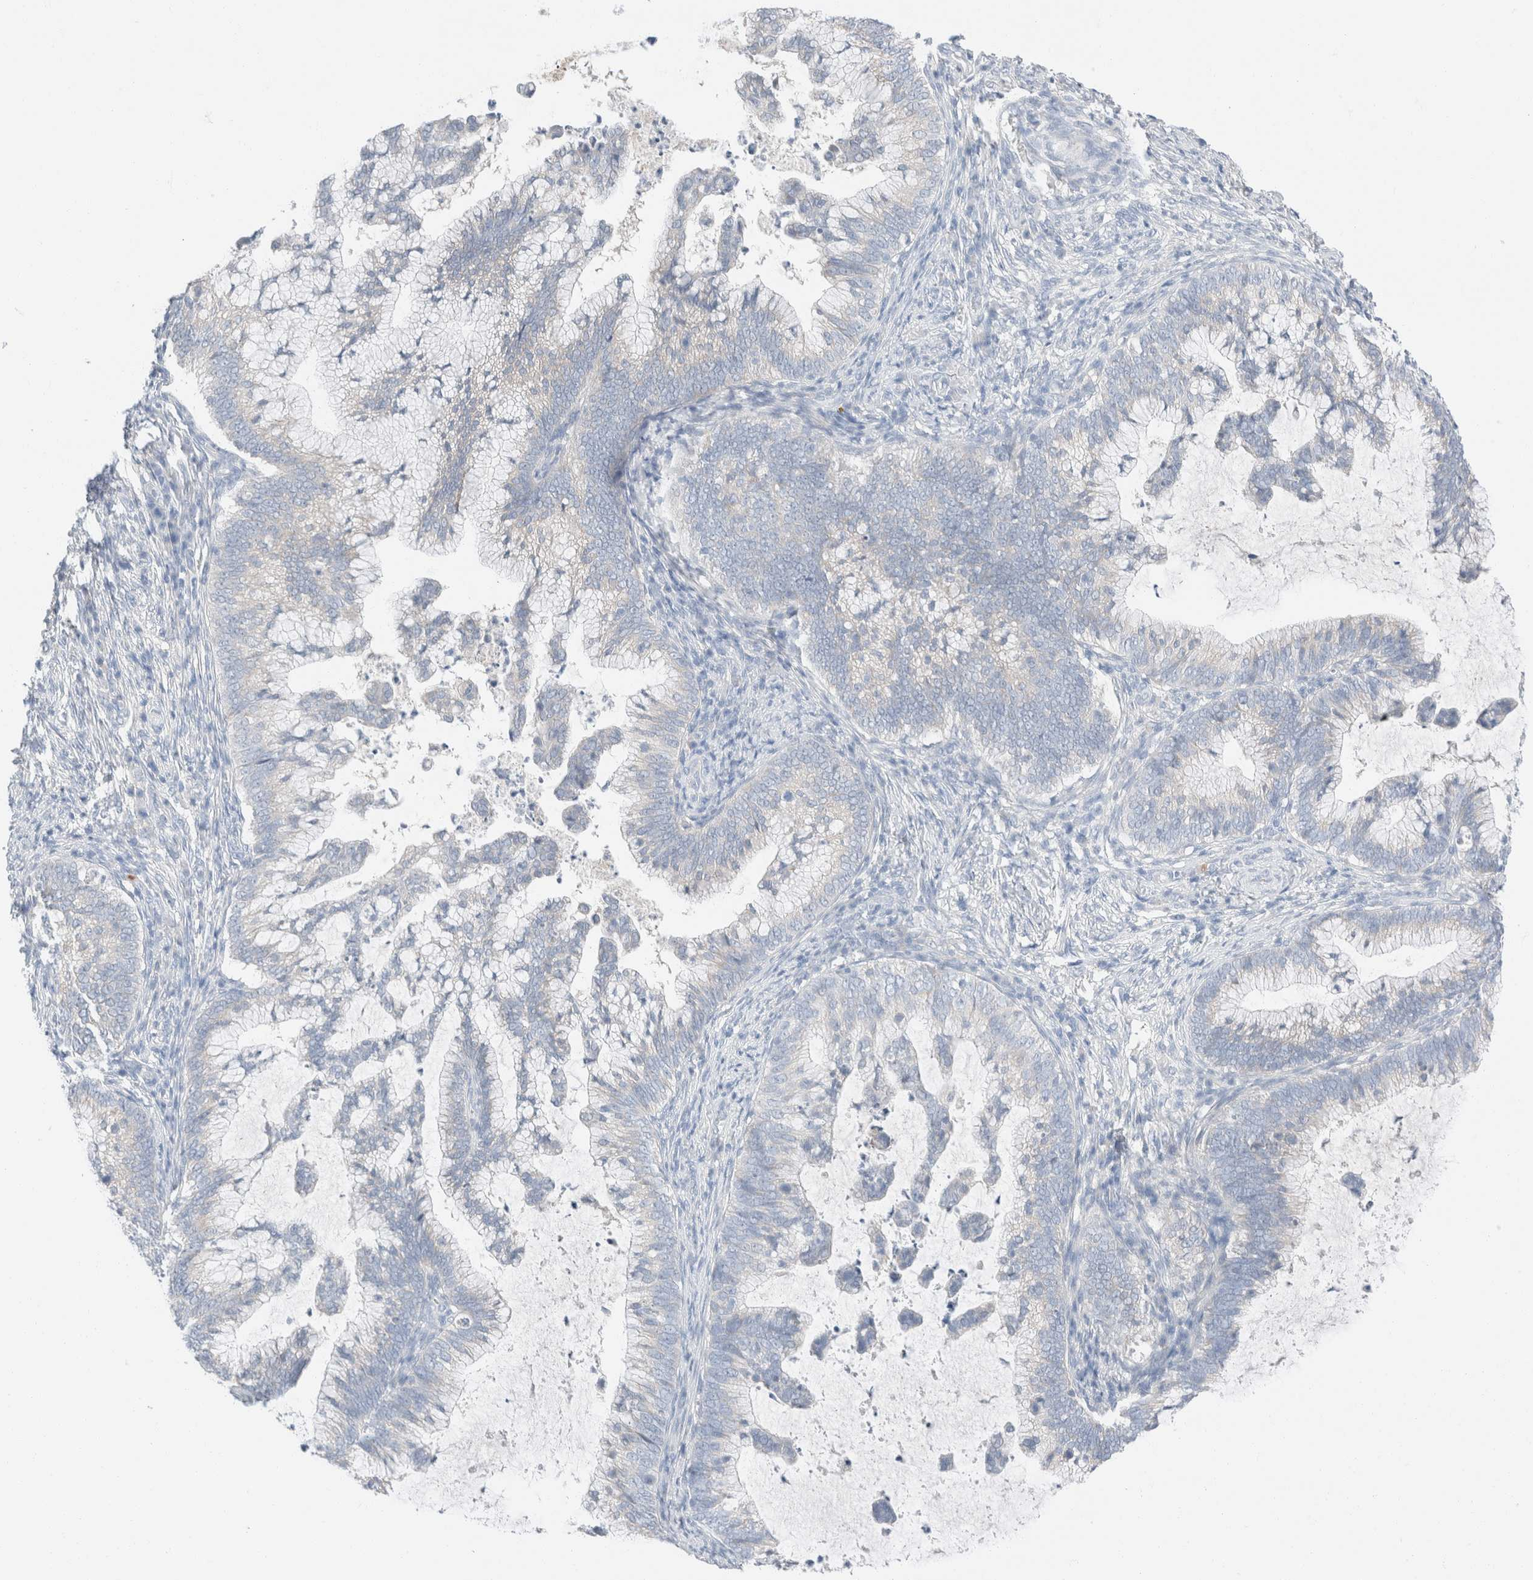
{"staining": {"intensity": "negative", "quantity": "none", "location": "none"}, "tissue": "cervical cancer", "cell_type": "Tumor cells", "image_type": "cancer", "snomed": [{"axis": "morphology", "description": "Adenocarcinoma, NOS"}, {"axis": "topography", "description": "Cervix"}], "caption": "Immunohistochemical staining of adenocarcinoma (cervical) reveals no significant expression in tumor cells.", "gene": "PCM1", "patient": {"sex": "female", "age": 36}}